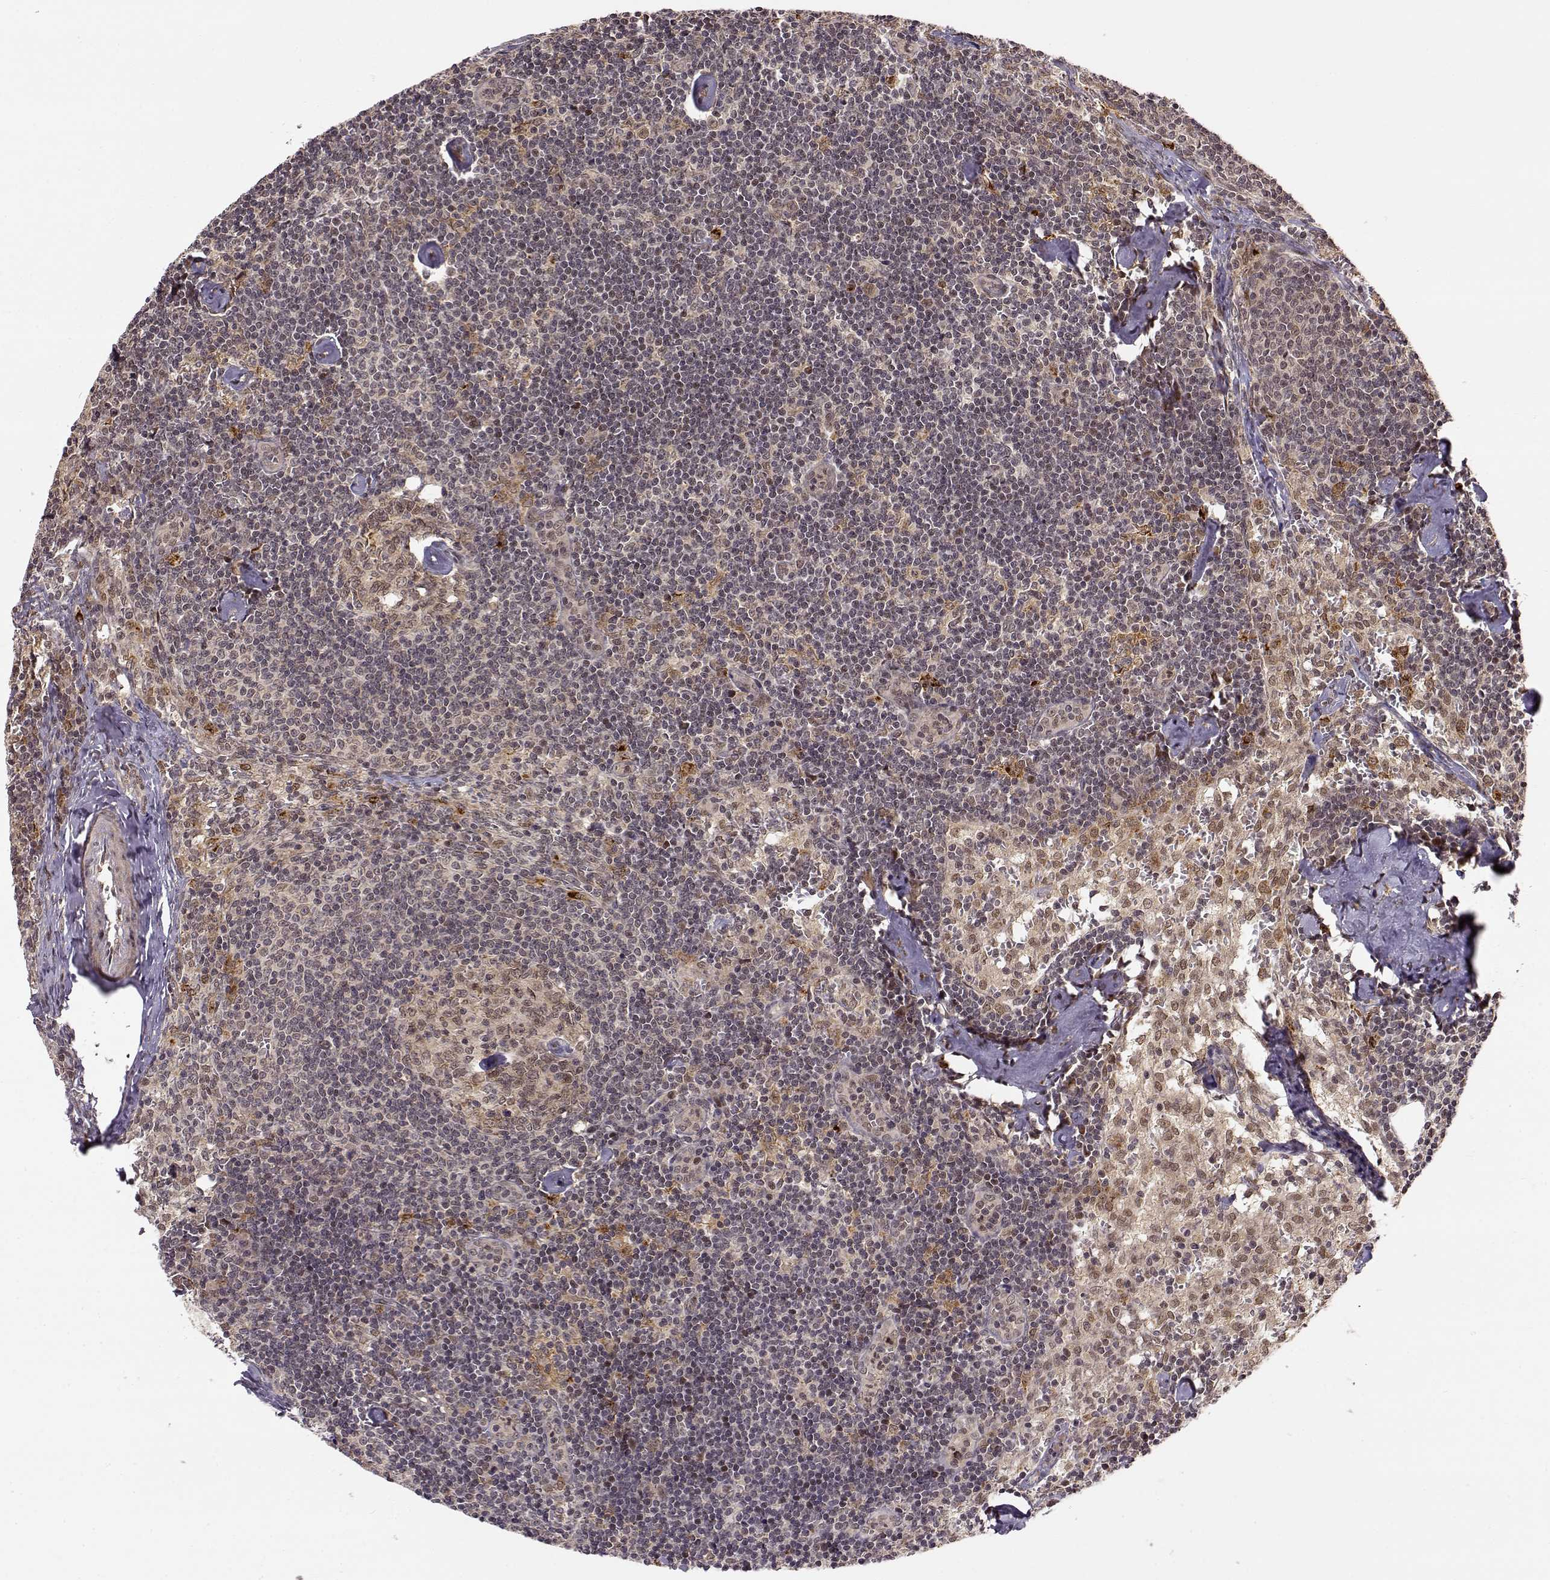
{"staining": {"intensity": "weak", "quantity": ">75%", "location": "cytoplasmic/membranous,nuclear"}, "tissue": "lymph node", "cell_type": "Germinal center cells", "image_type": "normal", "snomed": [{"axis": "morphology", "description": "Normal tissue, NOS"}, {"axis": "topography", "description": "Lymph node"}], "caption": "The histopathology image displays immunohistochemical staining of normal lymph node. There is weak cytoplasmic/membranous,nuclear expression is present in approximately >75% of germinal center cells.", "gene": "MAEA", "patient": {"sex": "female", "age": 50}}